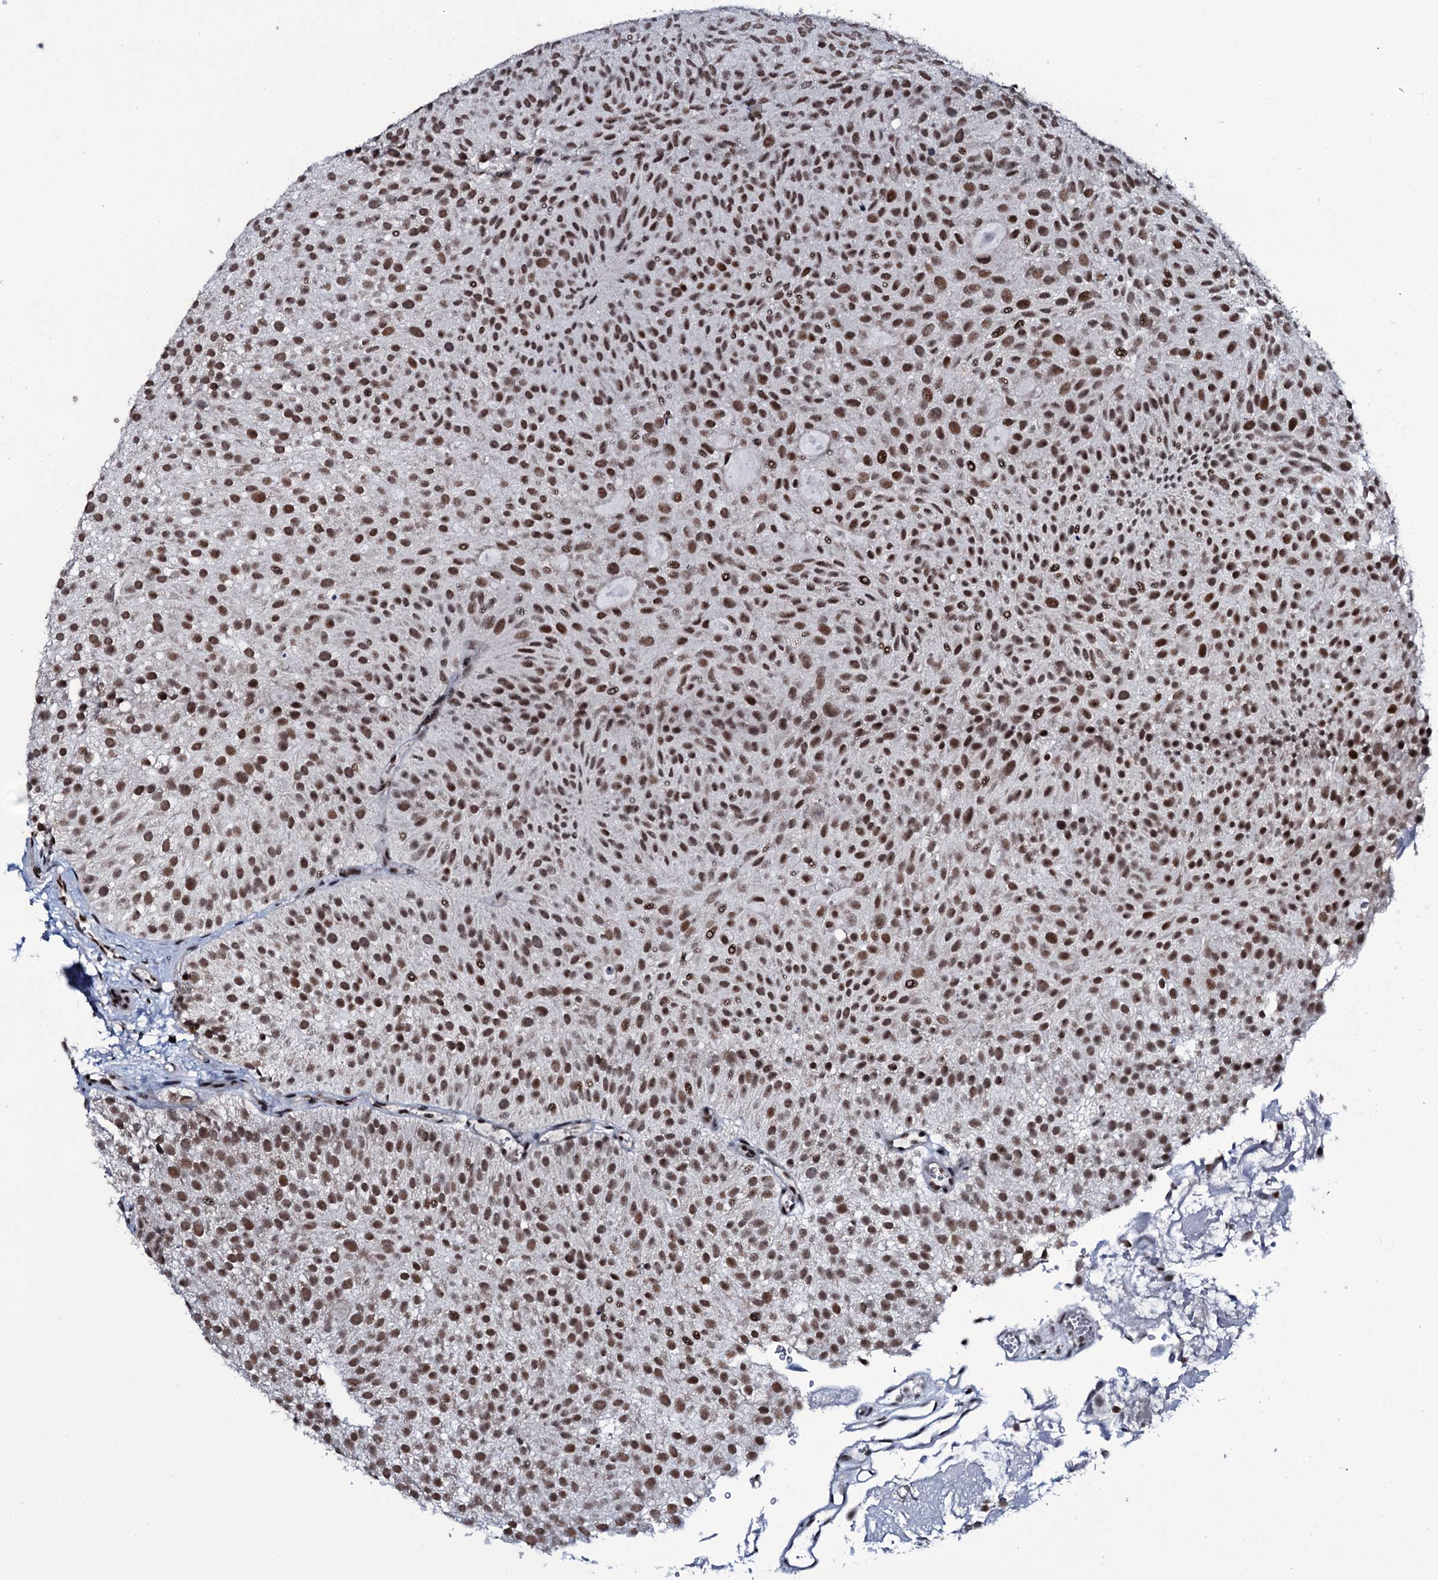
{"staining": {"intensity": "moderate", "quantity": ">75%", "location": "nuclear"}, "tissue": "urothelial cancer", "cell_type": "Tumor cells", "image_type": "cancer", "snomed": [{"axis": "morphology", "description": "Urothelial carcinoma, Low grade"}, {"axis": "topography", "description": "Urinary bladder"}], "caption": "An immunohistochemistry (IHC) image of neoplastic tissue is shown. Protein staining in brown shows moderate nuclear positivity in urothelial cancer within tumor cells.", "gene": "ZMIZ2", "patient": {"sex": "male", "age": 78}}